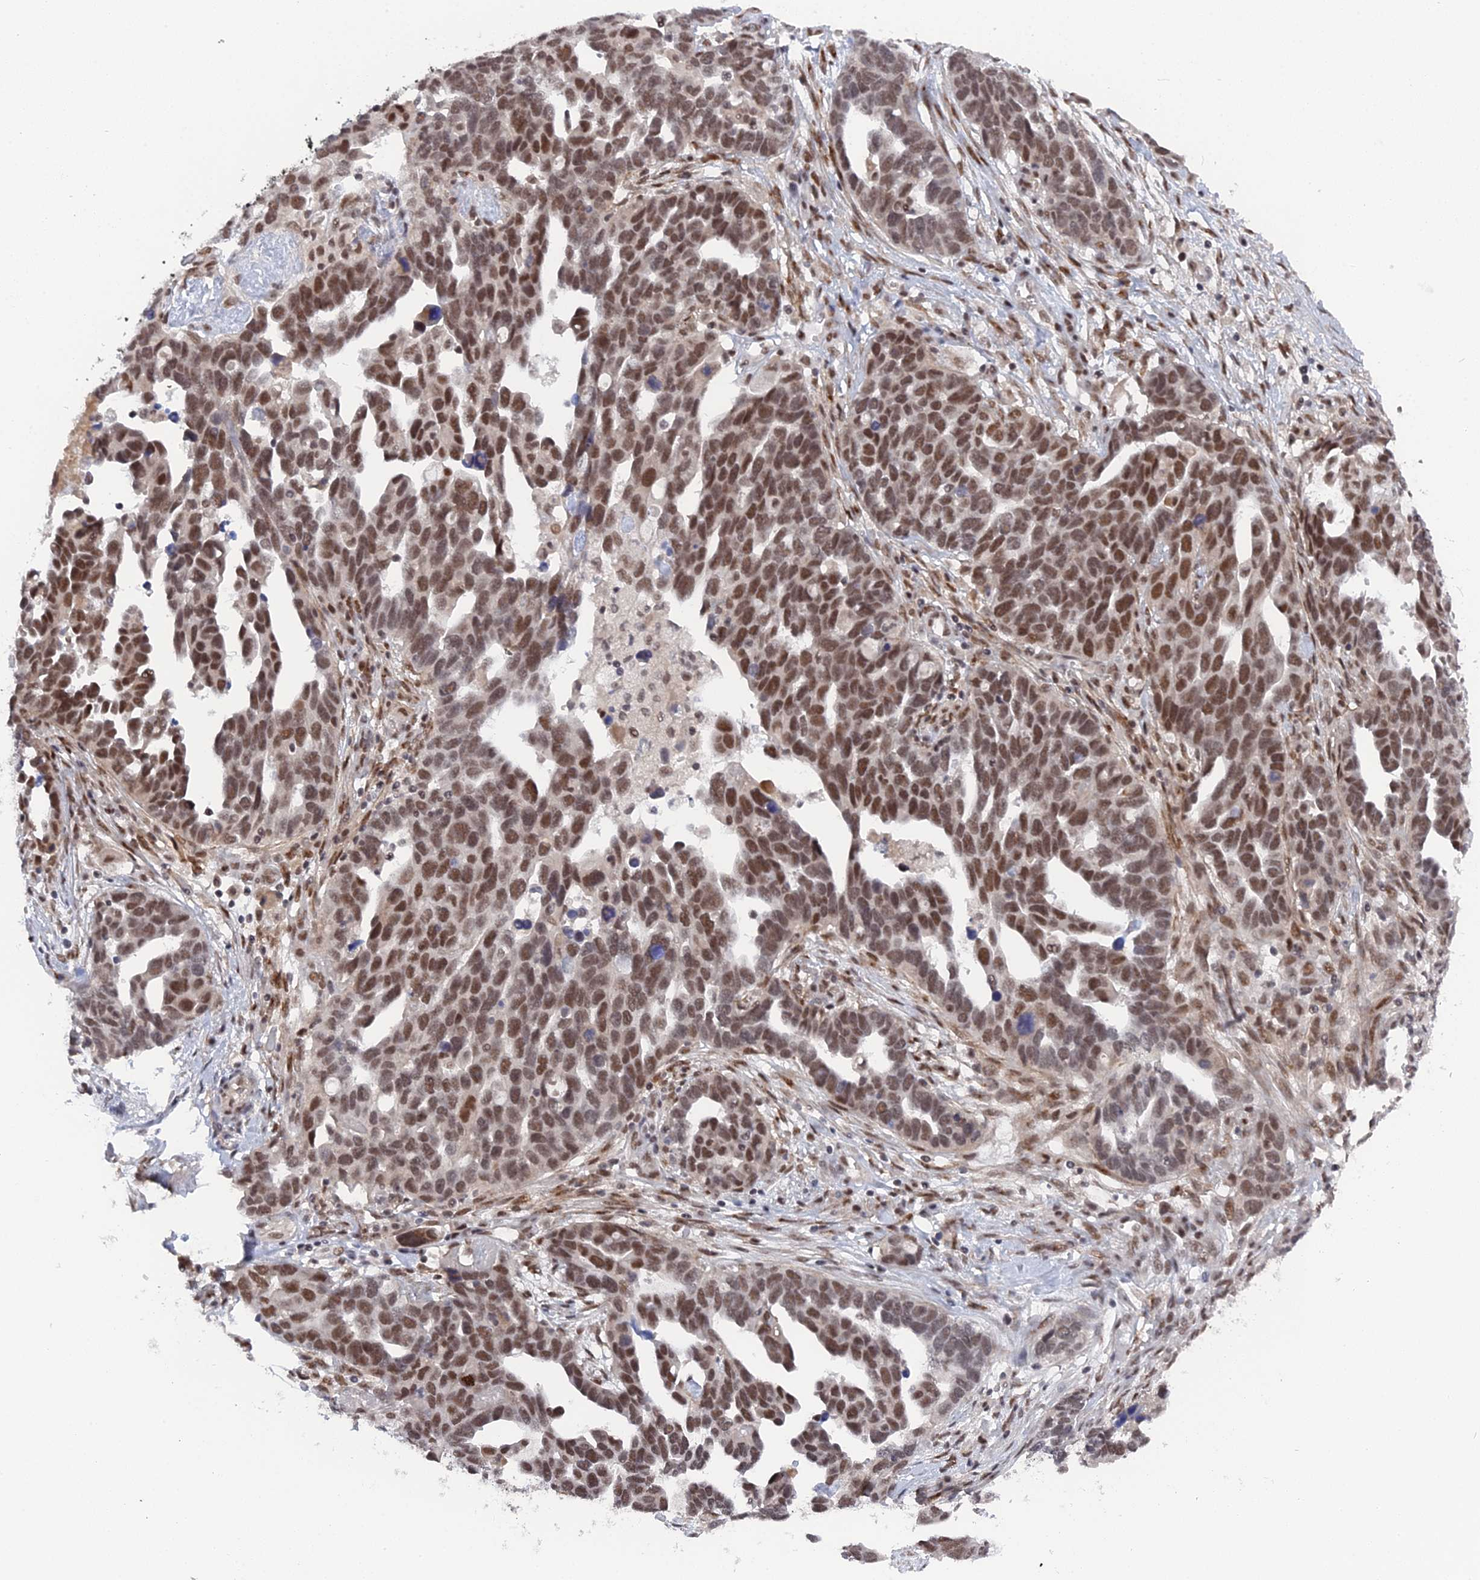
{"staining": {"intensity": "moderate", "quantity": ">75%", "location": "nuclear"}, "tissue": "ovarian cancer", "cell_type": "Tumor cells", "image_type": "cancer", "snomed": [{"axis": "morphology", "description": "Cystadenocarcinoma, serous, NOS"}, {"axis": "topography", "description": "Ovary"}], "caption": "Moderate nuclear expression for a protein is seen in about >75% of tumor cells of ovarian serous cystadenocarcinoma using immunohistochemistry.", "gene": "CCDC85A", "patient": {"sex": "female", "age": 54}}